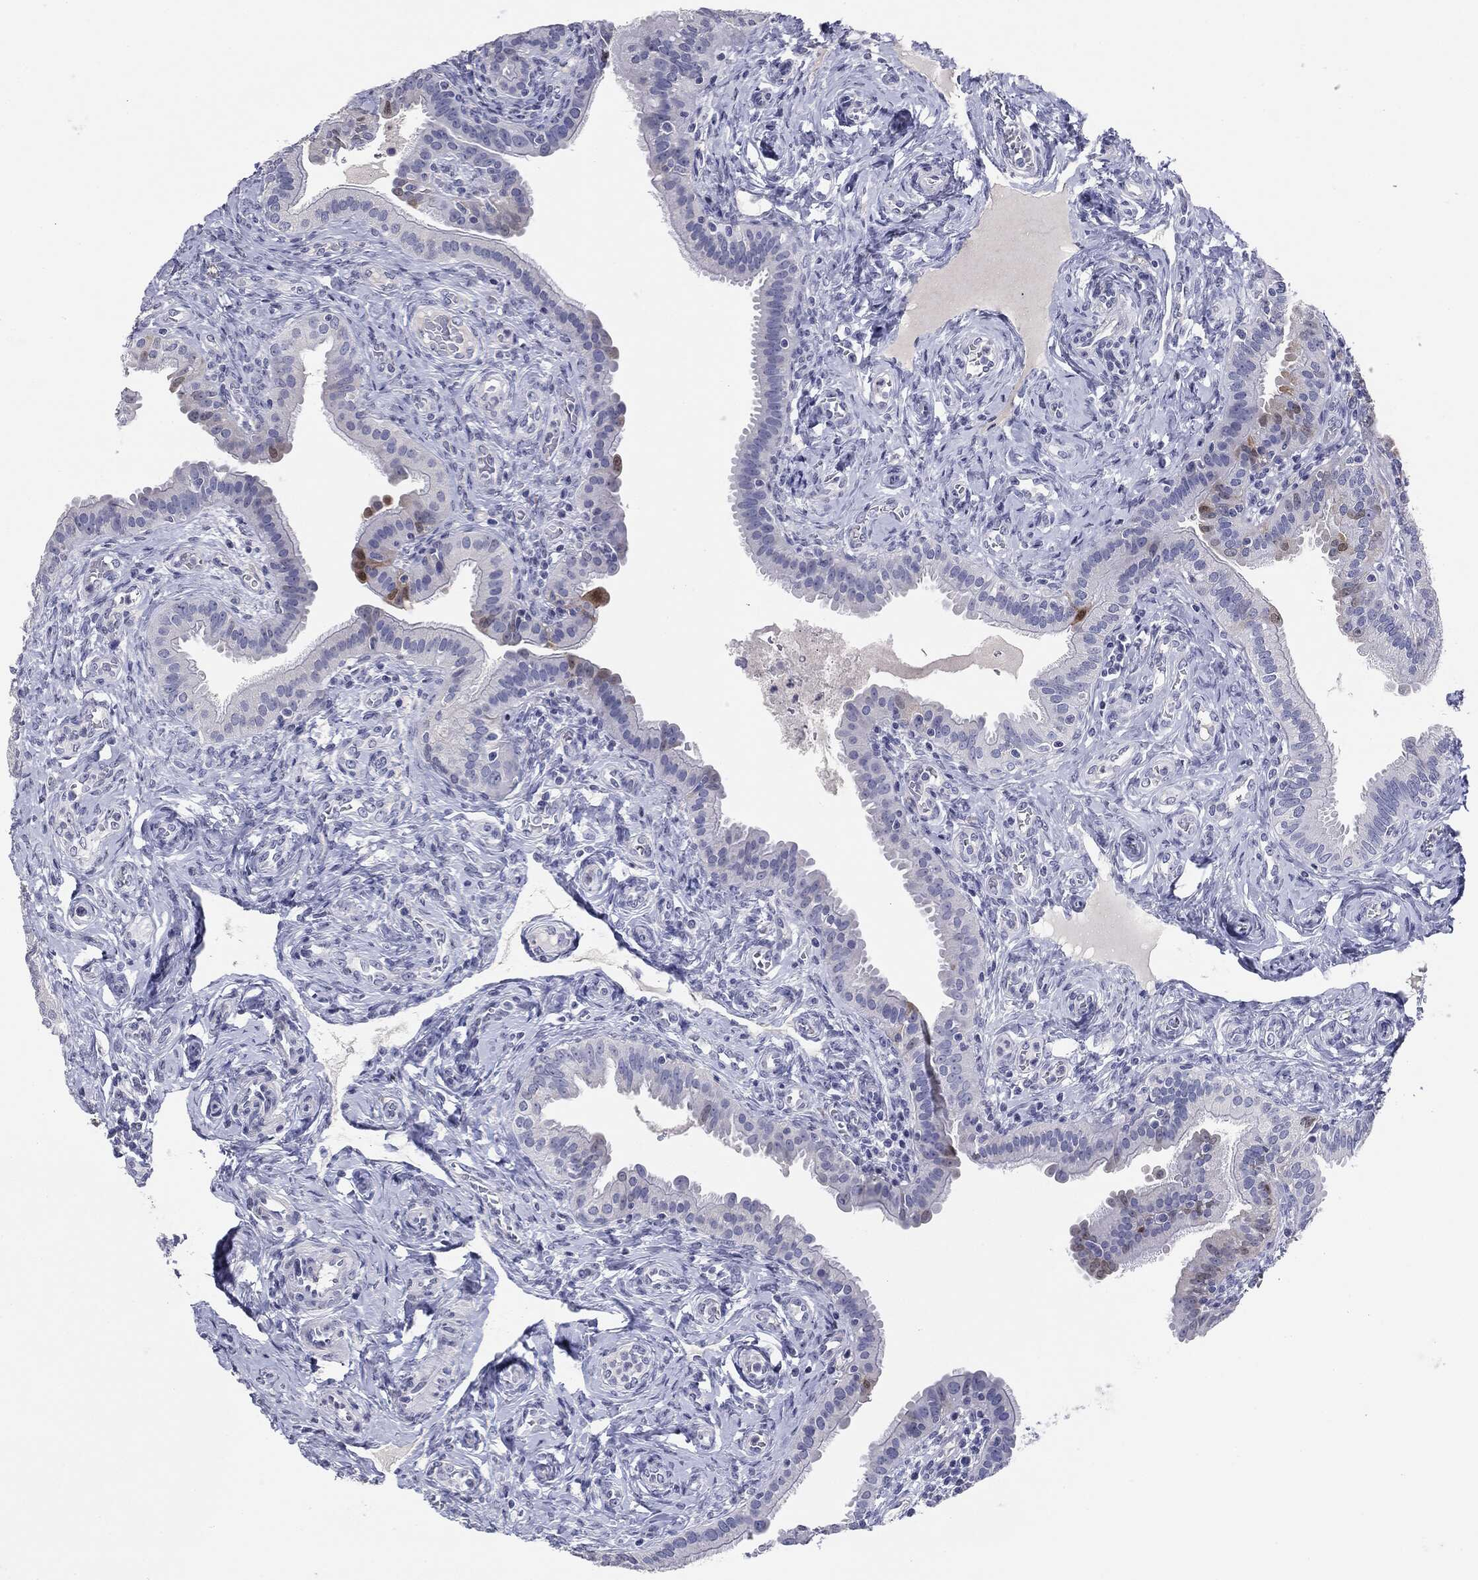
{"staining": {"intensity": "negative", "quantity": "none", "location": "none"}, "tissue": "fallopian tube", "cell_type": "Glandular cells", "image_type": "normal", "snomed": [{"axis": "morphology", "description": "Normal tissue, NOS"}, {"axis": "topography", "description": "Fallopian tube"}], "caption": "IHC histopathology image of normal fallopian tube: fallopian tube stained with DAB (3,3'-diaminobenzidine) displays no significant protein positivity in glandular cells.", "gene": "SERPINB4", "patient": {"sex": "female", "age": 41}}